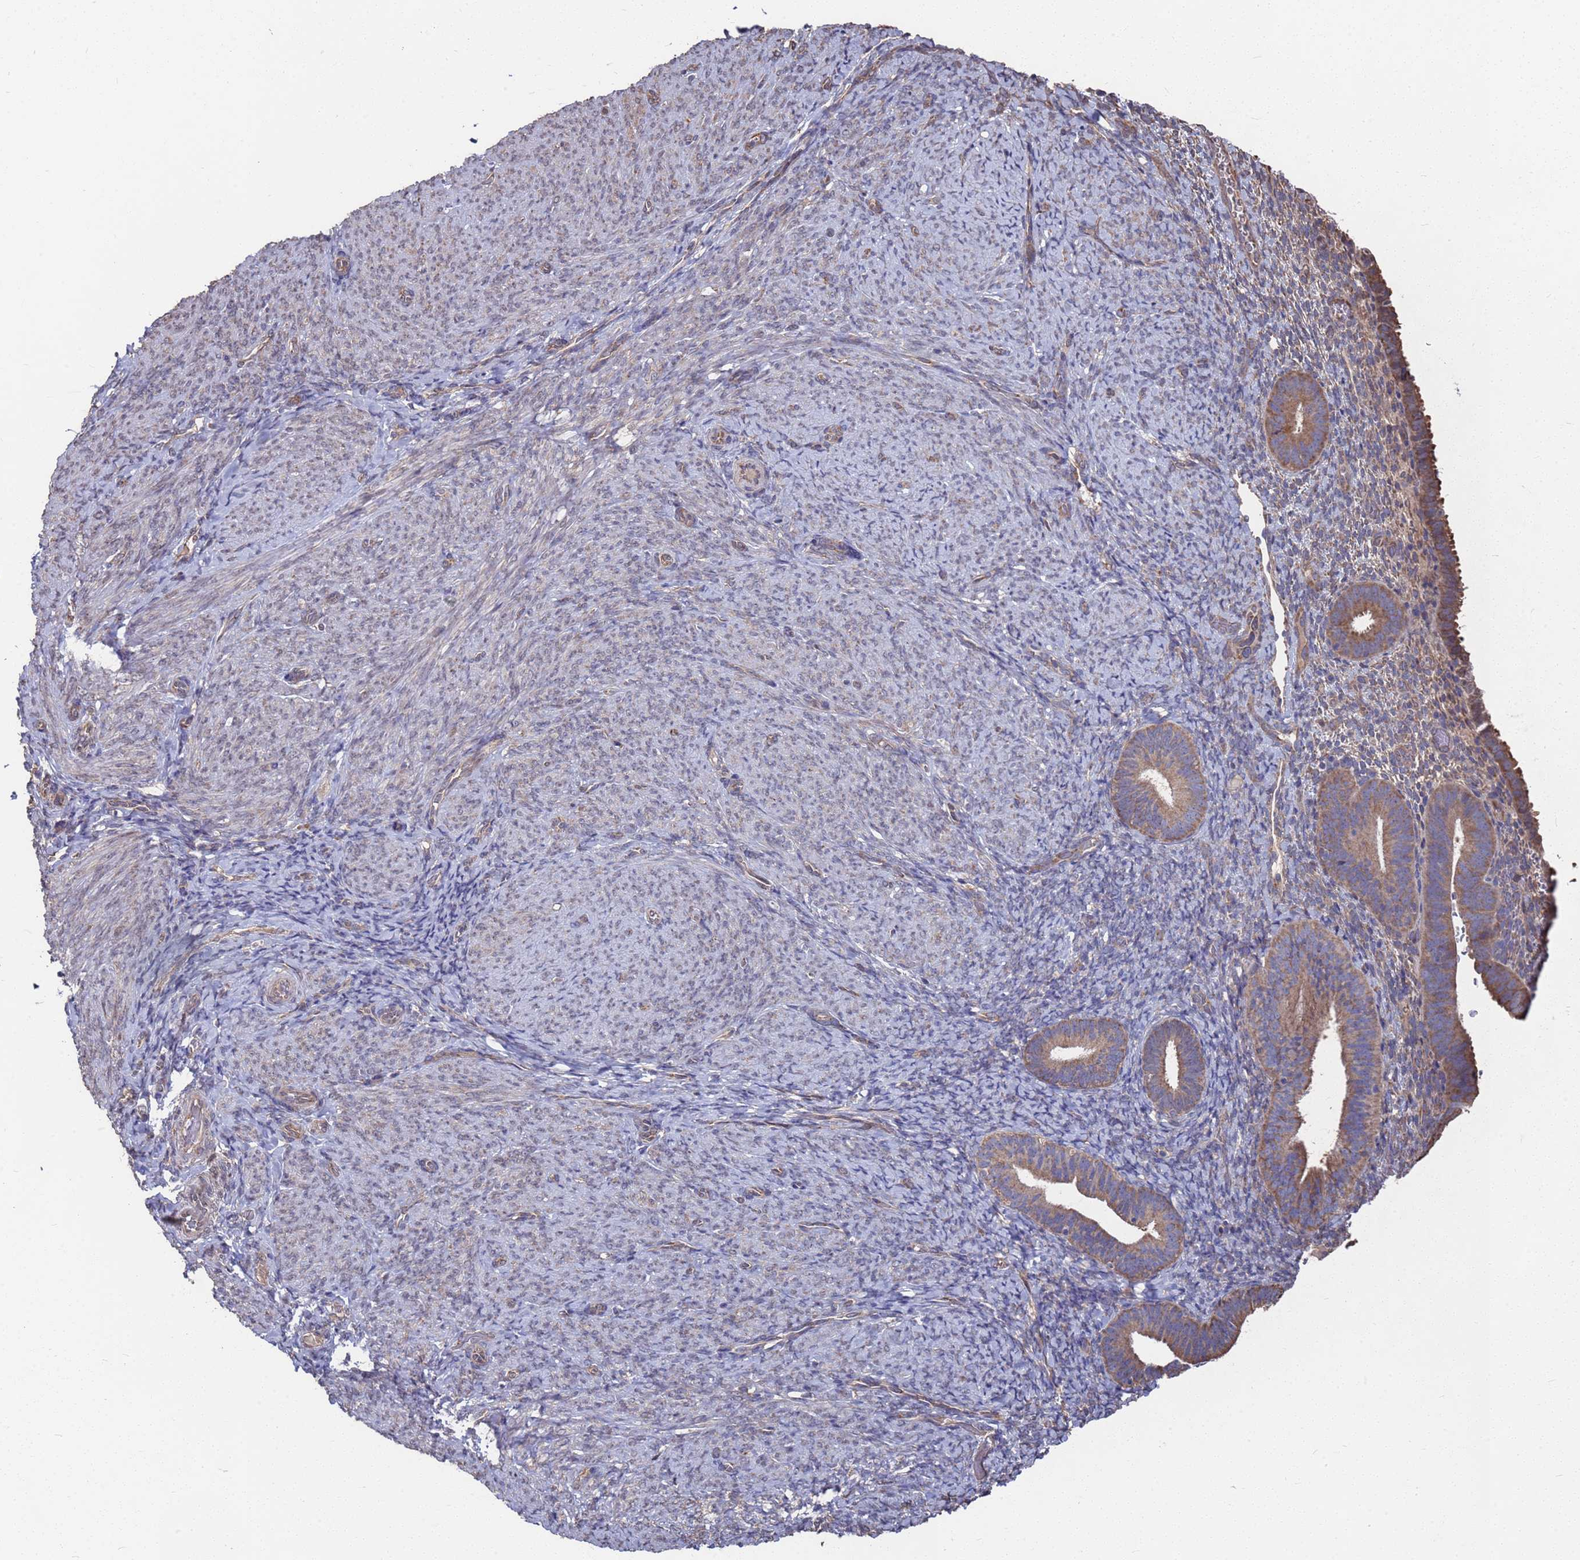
{"staining": {"intensity": "negative", "quantity": "none", "location": "none"}, "tissue": "endometrium", "cell_type": "Cells in endometrial stroma", "image_type": "normal", "snomed": [{"axis": "morphology", "description": "Normal tissue, NOS"}, {"axis": "topography", "description": "Endometrium"}], "caption": "The histopathology image demonstrates no significant staining in cells in endometrial stroma of endometrium.", "gene": "CFAP119", "patient": {"sex": "female", "age": 65}}